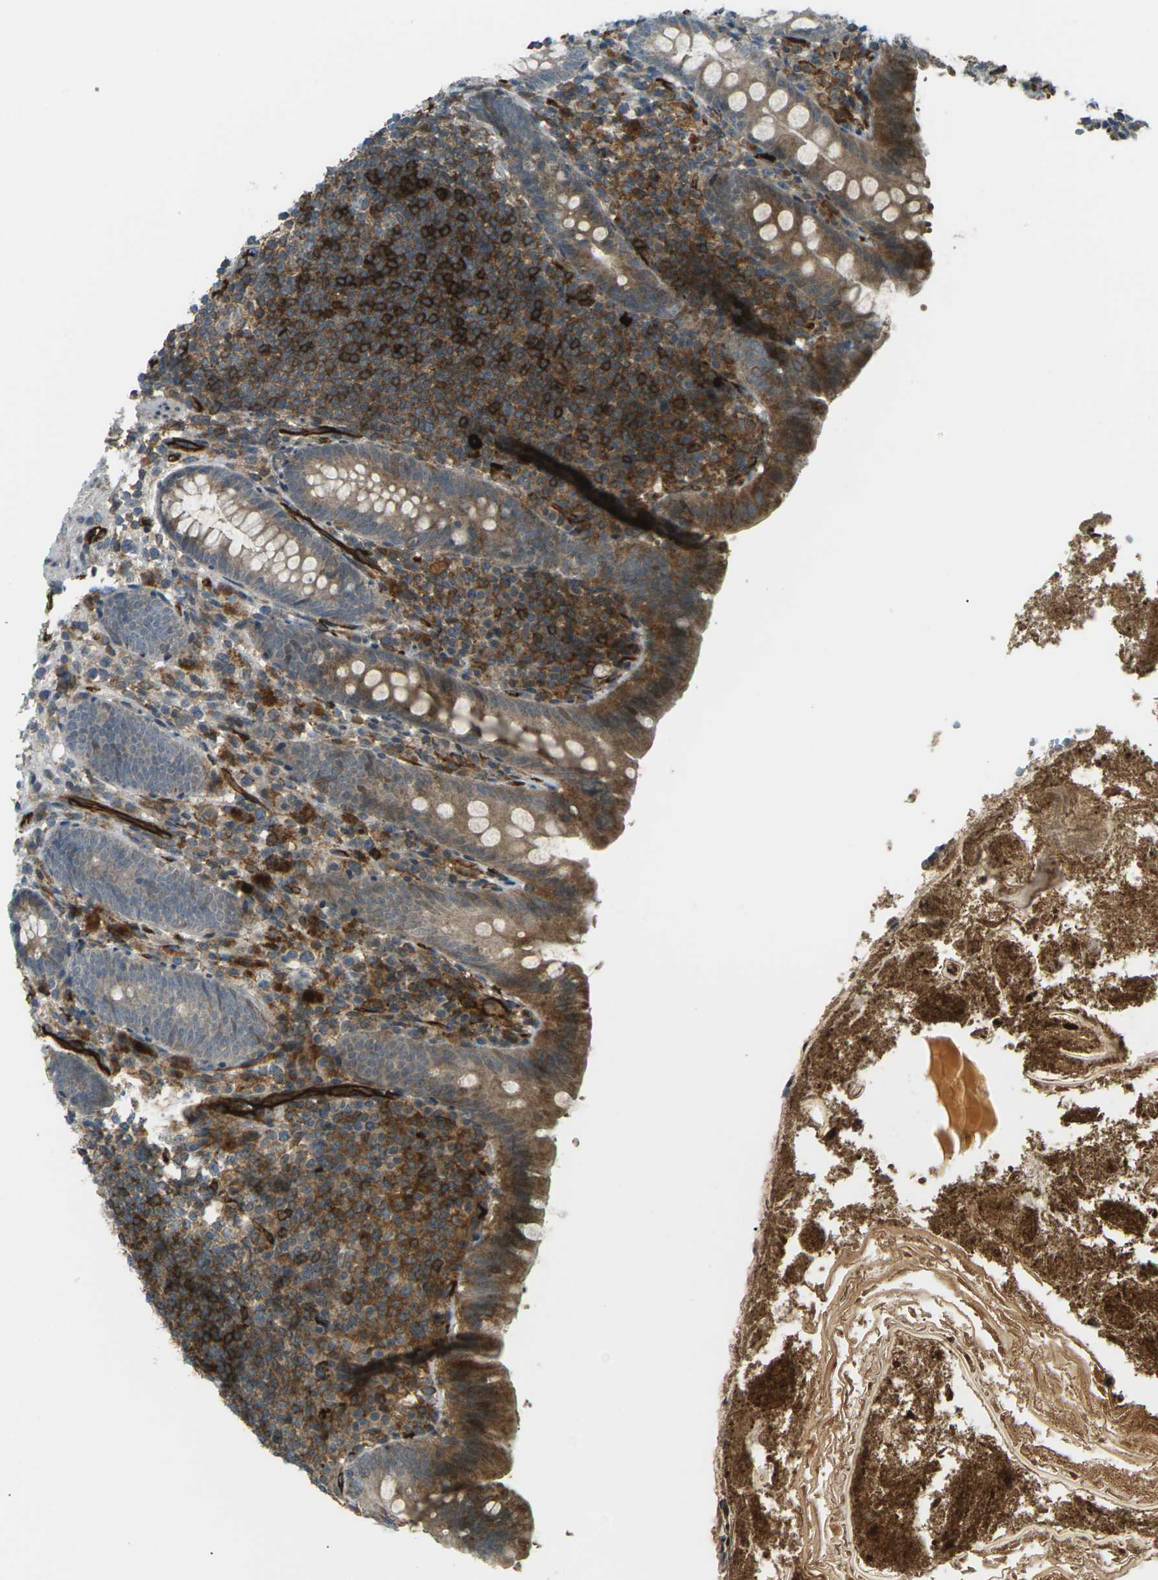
{"staining": {"intensity": "moderate", "quantity": ">75%", "location": "cytoplasmic/membranous"}, "tissue": "appendix", "cell_type": "Glandular cells", "image_type": "normal", "snomed": [{"axis": "morphology", "description": "Normal tissue, NOS"}, {"axis": "topography", "description": "Appendix"}], "caption": "The histopathology image shows a brown stain indicating the presence of a protein in the cytoplasmic/membranous of glandular cells in appendix.", "gene": "S1PR1", "patient": {"sex": "male", "age": 52}}